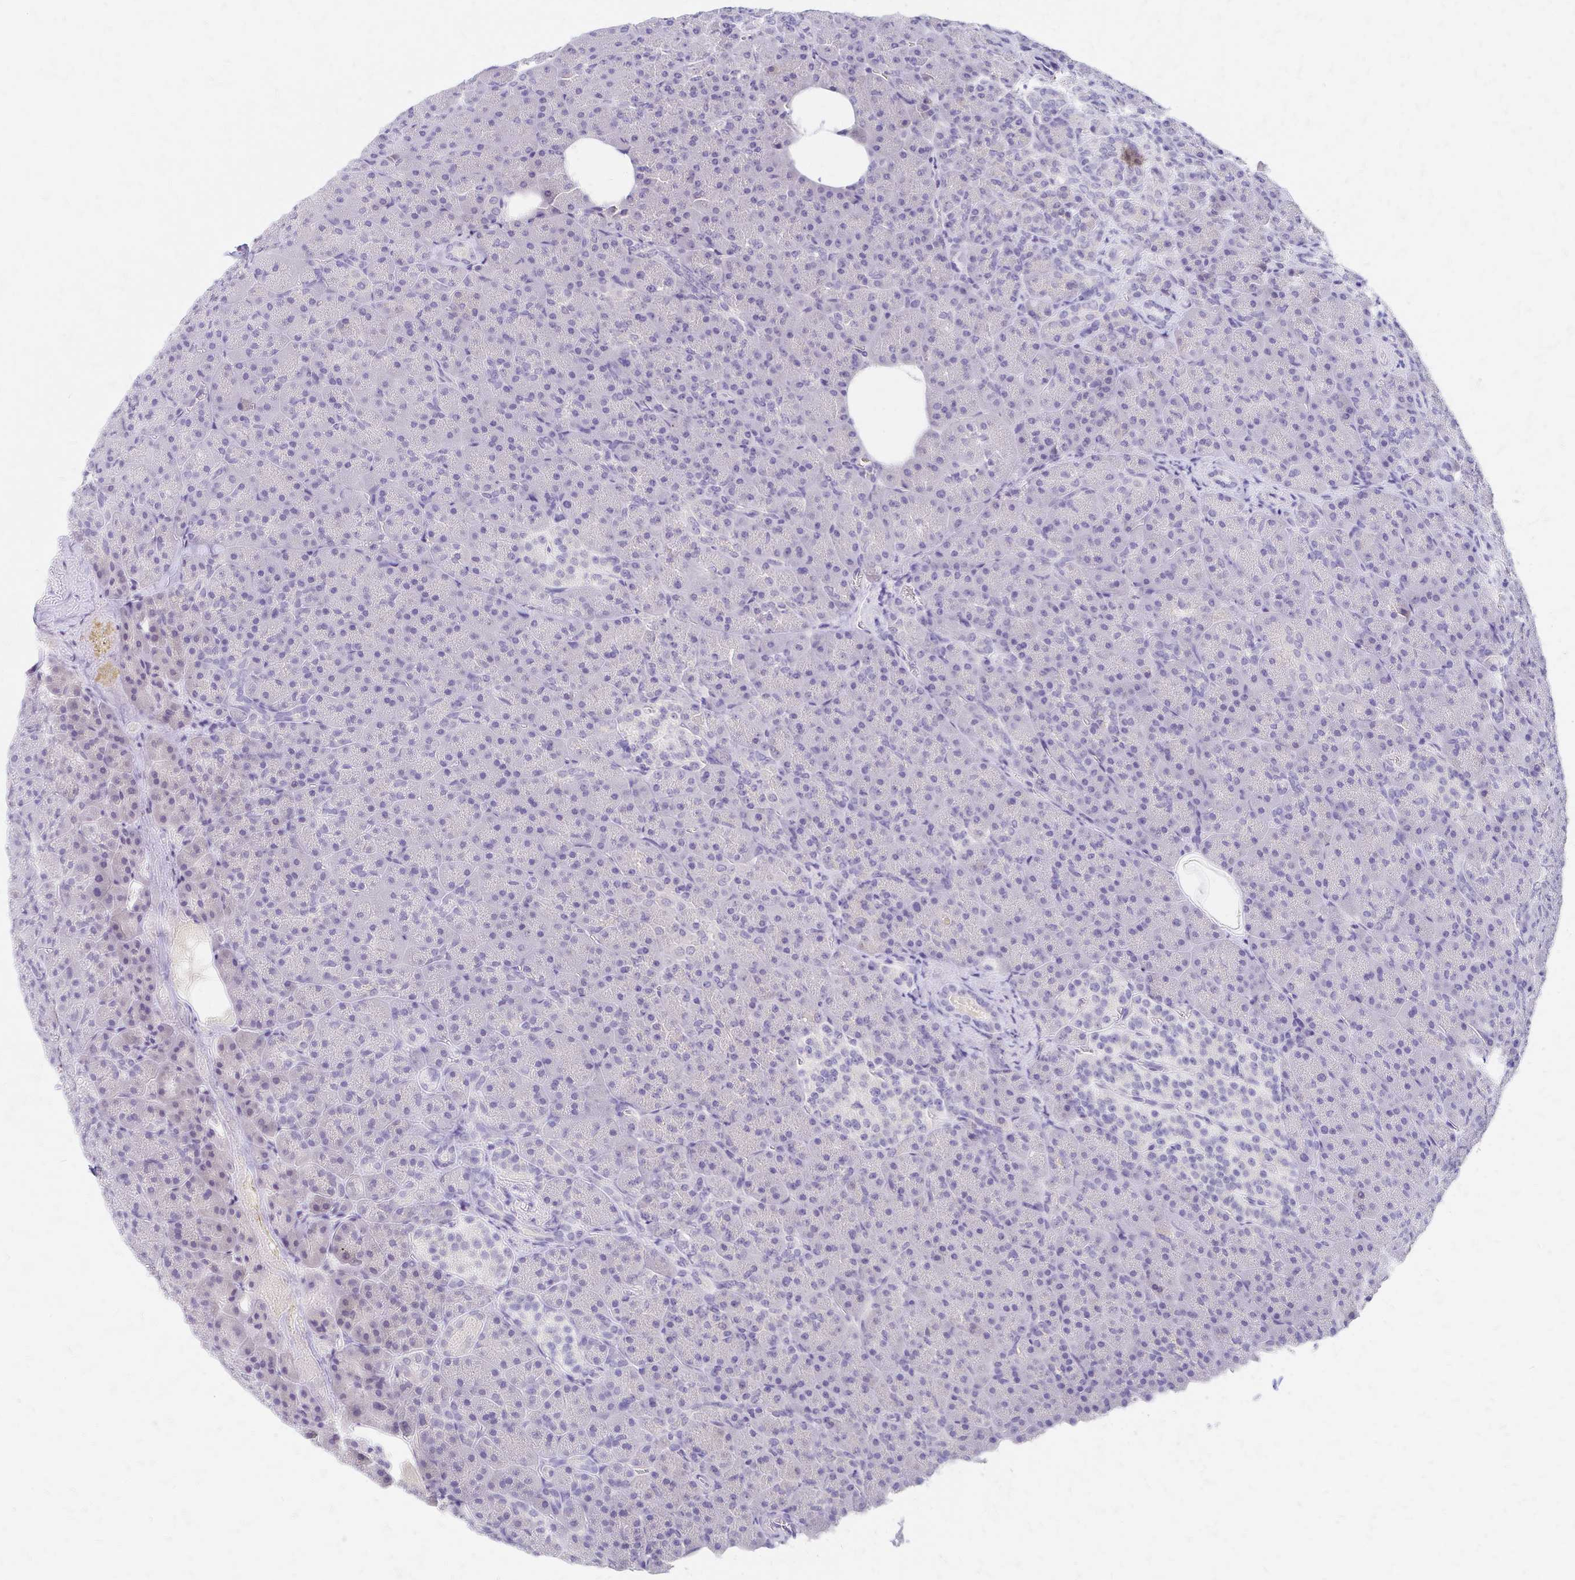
{"staining": {"intensity": "negative", "quantity": "none", "location": "none"}, "tissue": "pancreas", "cell_type": "Exocrine glandular cells", "image_type": "normal", "snomed": [{"axis": "morphology", "description": "Normal tissue, NOS"}, {"axis": "topography", "description": "Pancreas"}], "caption": "An immunohistochemistry histopathology image of normal pancreas is shown. There is no staining in exocrine glandular cells of pancreas. Nuclei are stained in blue.", "gene": "AZGP1", "patient": {"sex": "female", "age": 74}}